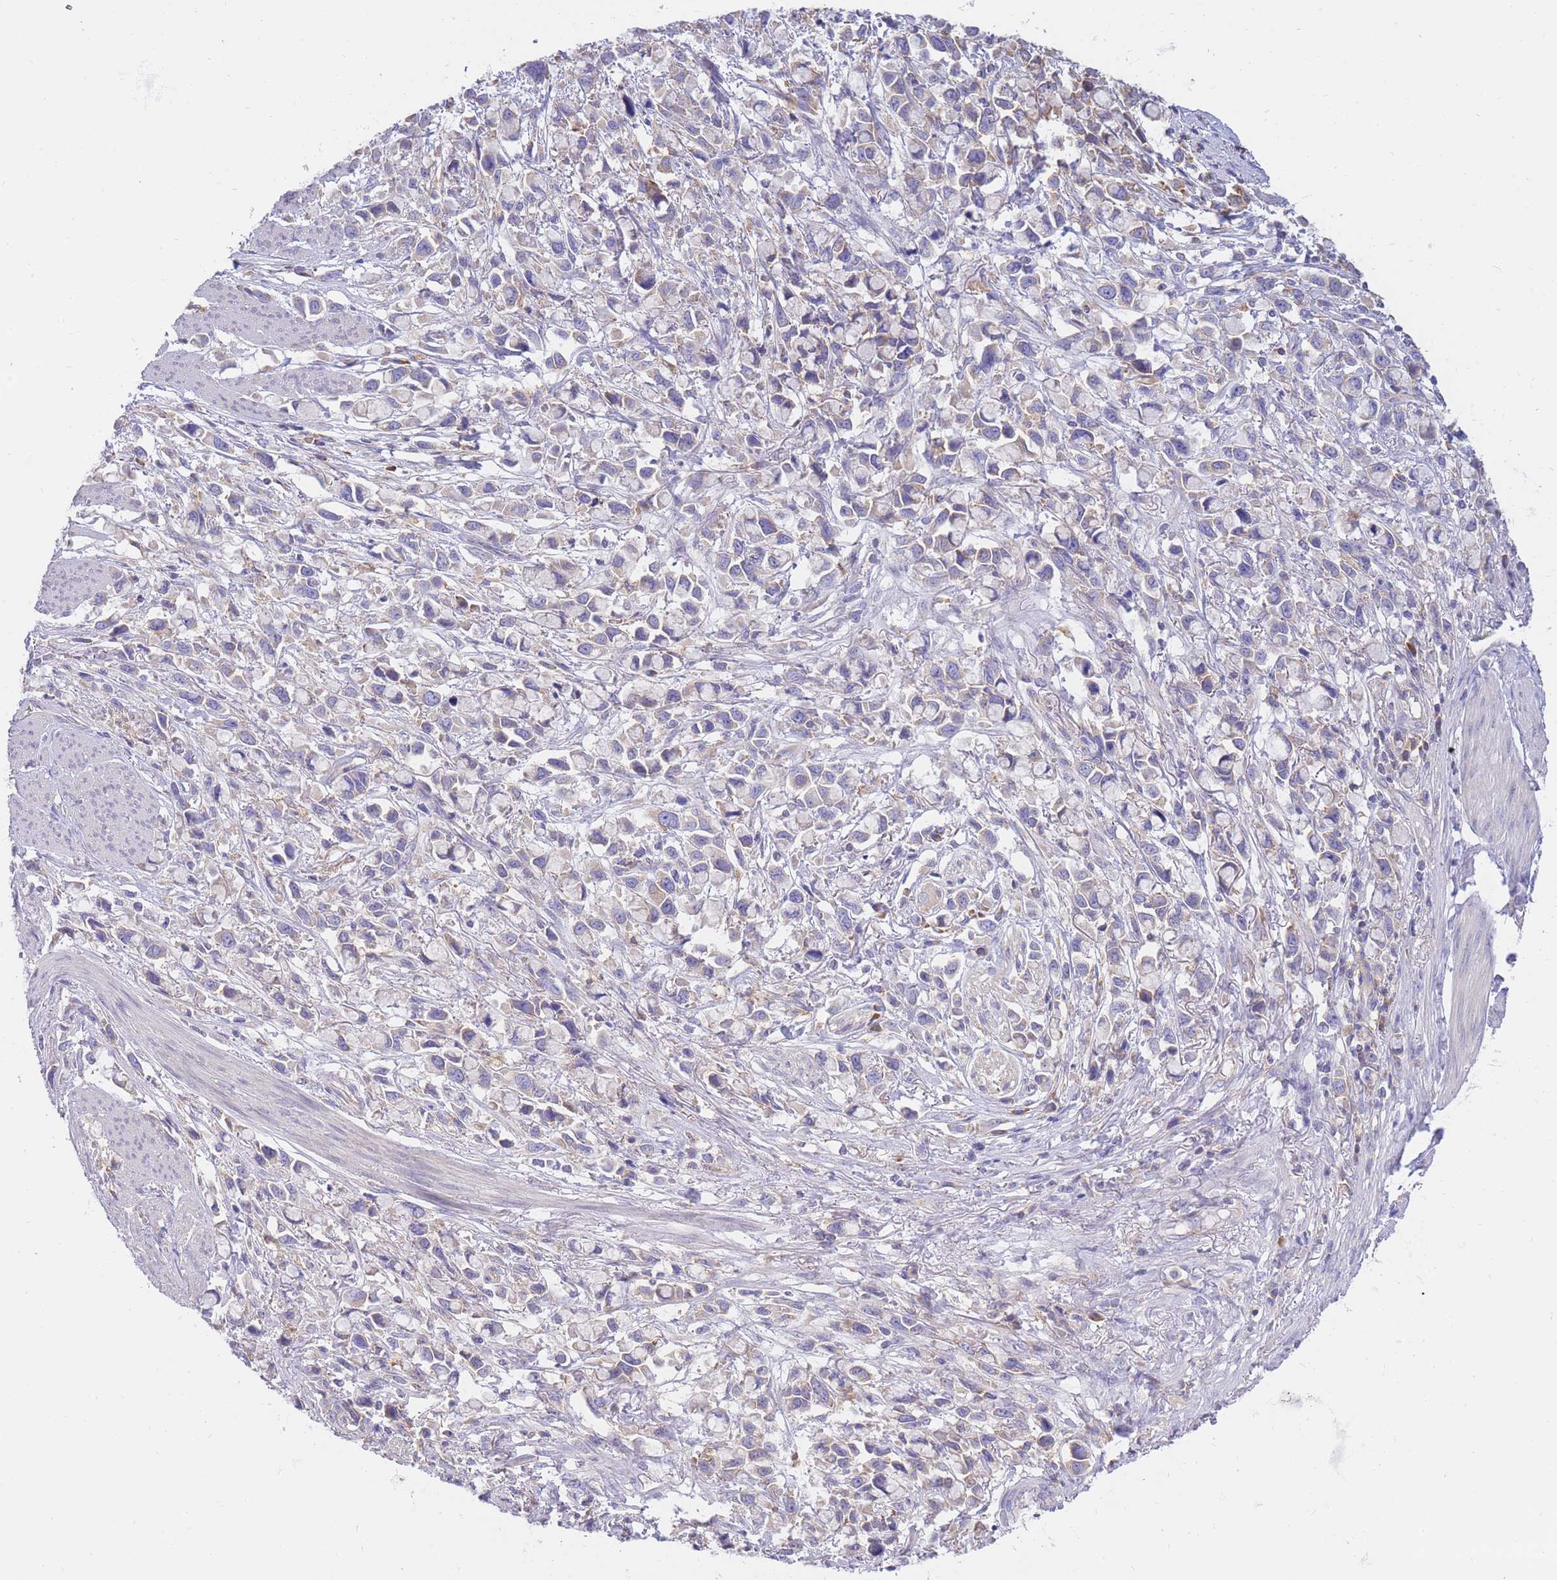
{"staining": {"intensity": "weak", "quantity": "<25%", "location": "cytoplasmic/membranous"}, "tissue": "stomach cancer", "cell_type": "Tumor cells", "image_type": "cancer", "snomed": [{"axis": "morphology", "description": "Adenocarcinoma, NOS"}, {"axis": "topography", "description": "Stomach"}], "caption": "Protein analysis of adenocarcinoma (stomach) shows no significant expression in tumor cells. (Stains: DAB (3,3'-diaminobenzidine) immunohistochemistry with hematoxylin counter stain, Microscopy: brightfield microscopy at high magnification).", "gene": "SH2B2", "patient": {"sex": "female", "age": 81}}